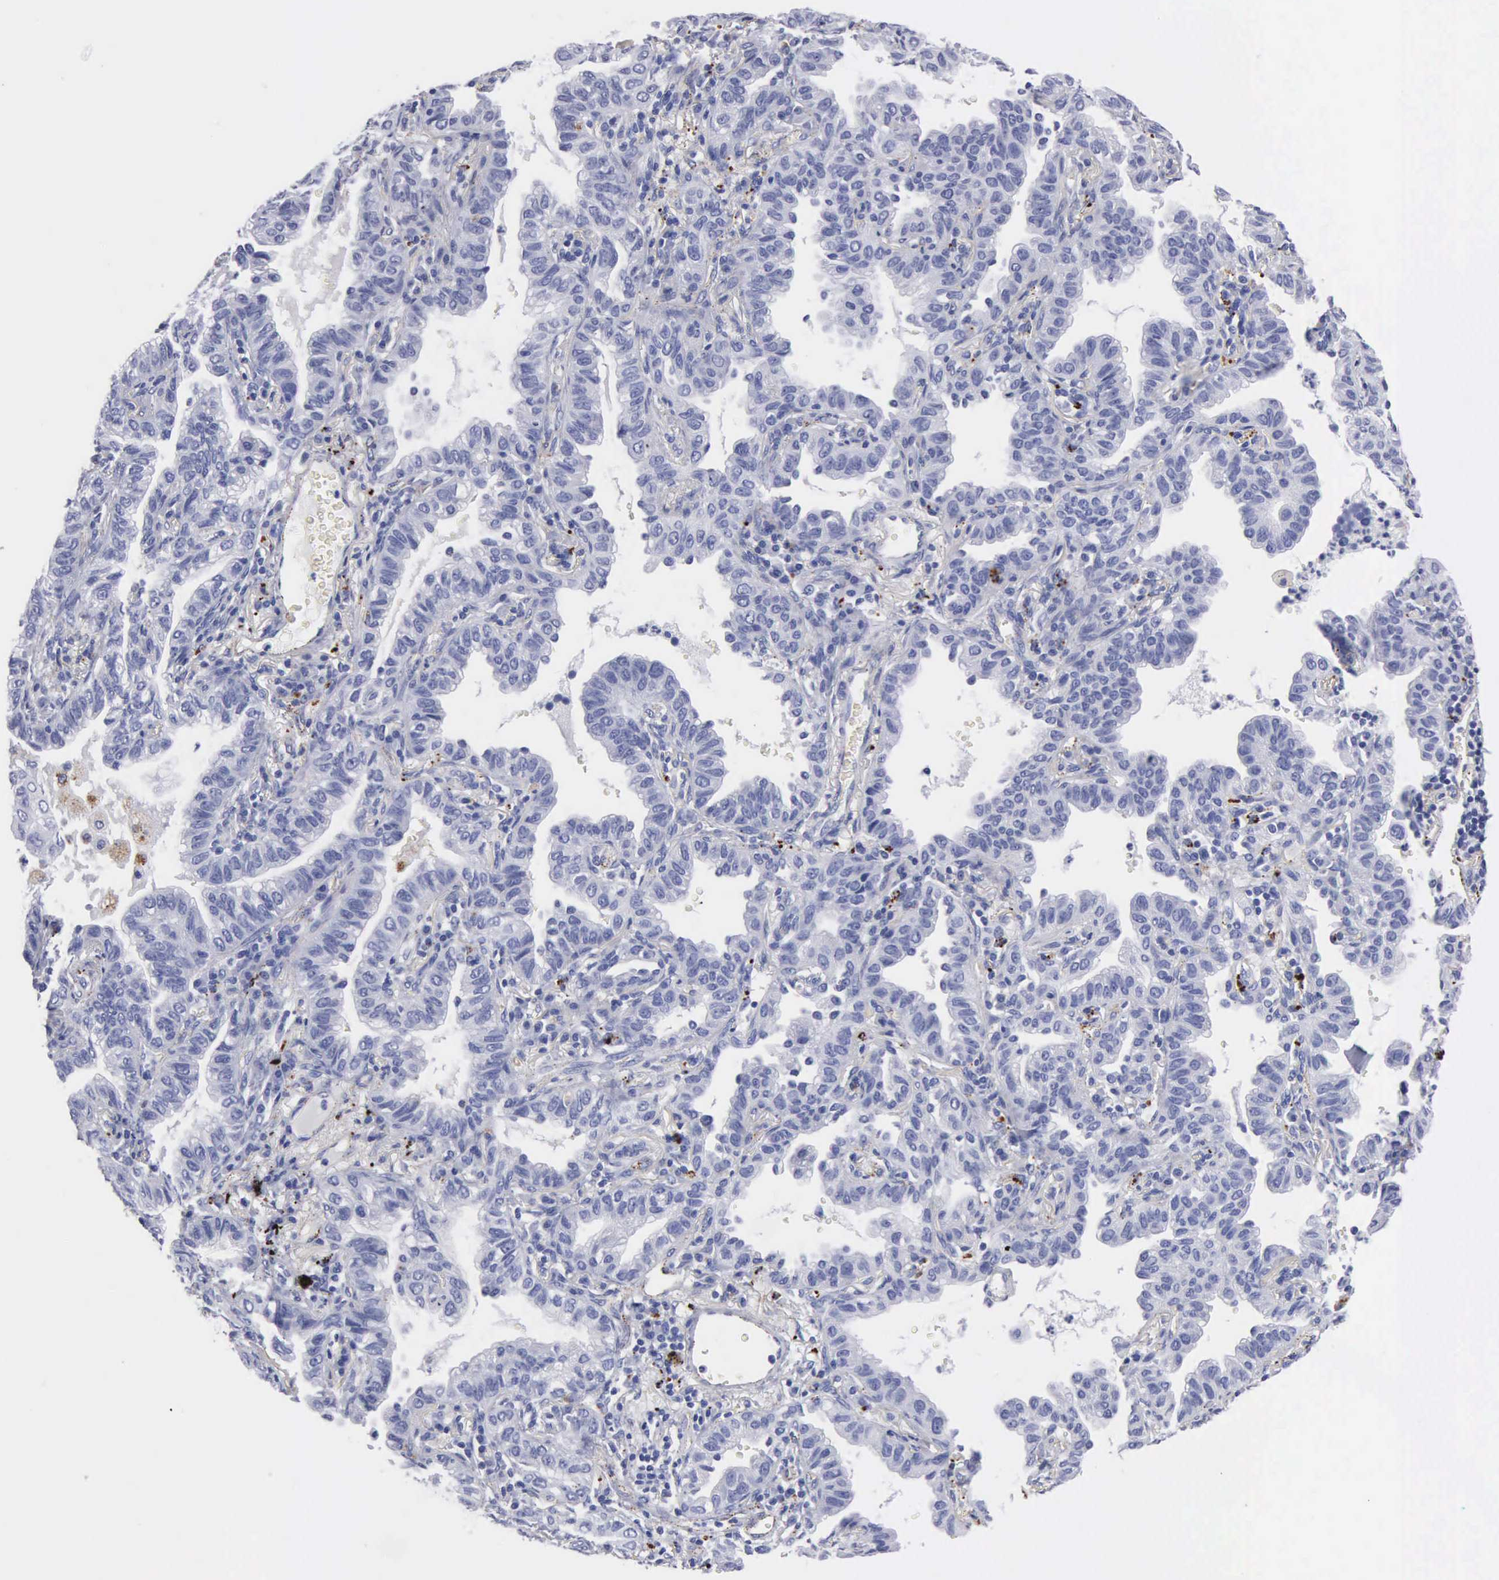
{"staining": {"intensity": "negative", "quantity": "none", "location": "none"}, "tissue": "lung cancer", "cell_type": "Tumor cells", "image_type": "cancer", "snomed": [{"axis": "morphology", "description": "Adenocarcinoma, NOS"}, {"axis": "topography", "description": "Lung"}], "caption": "An IHC micrograph of lung cancer is shown. There is no staining in tumor cells of lung cancer.", "gene": "CTSL", "patient": {"sex": "female", "age": 50}}